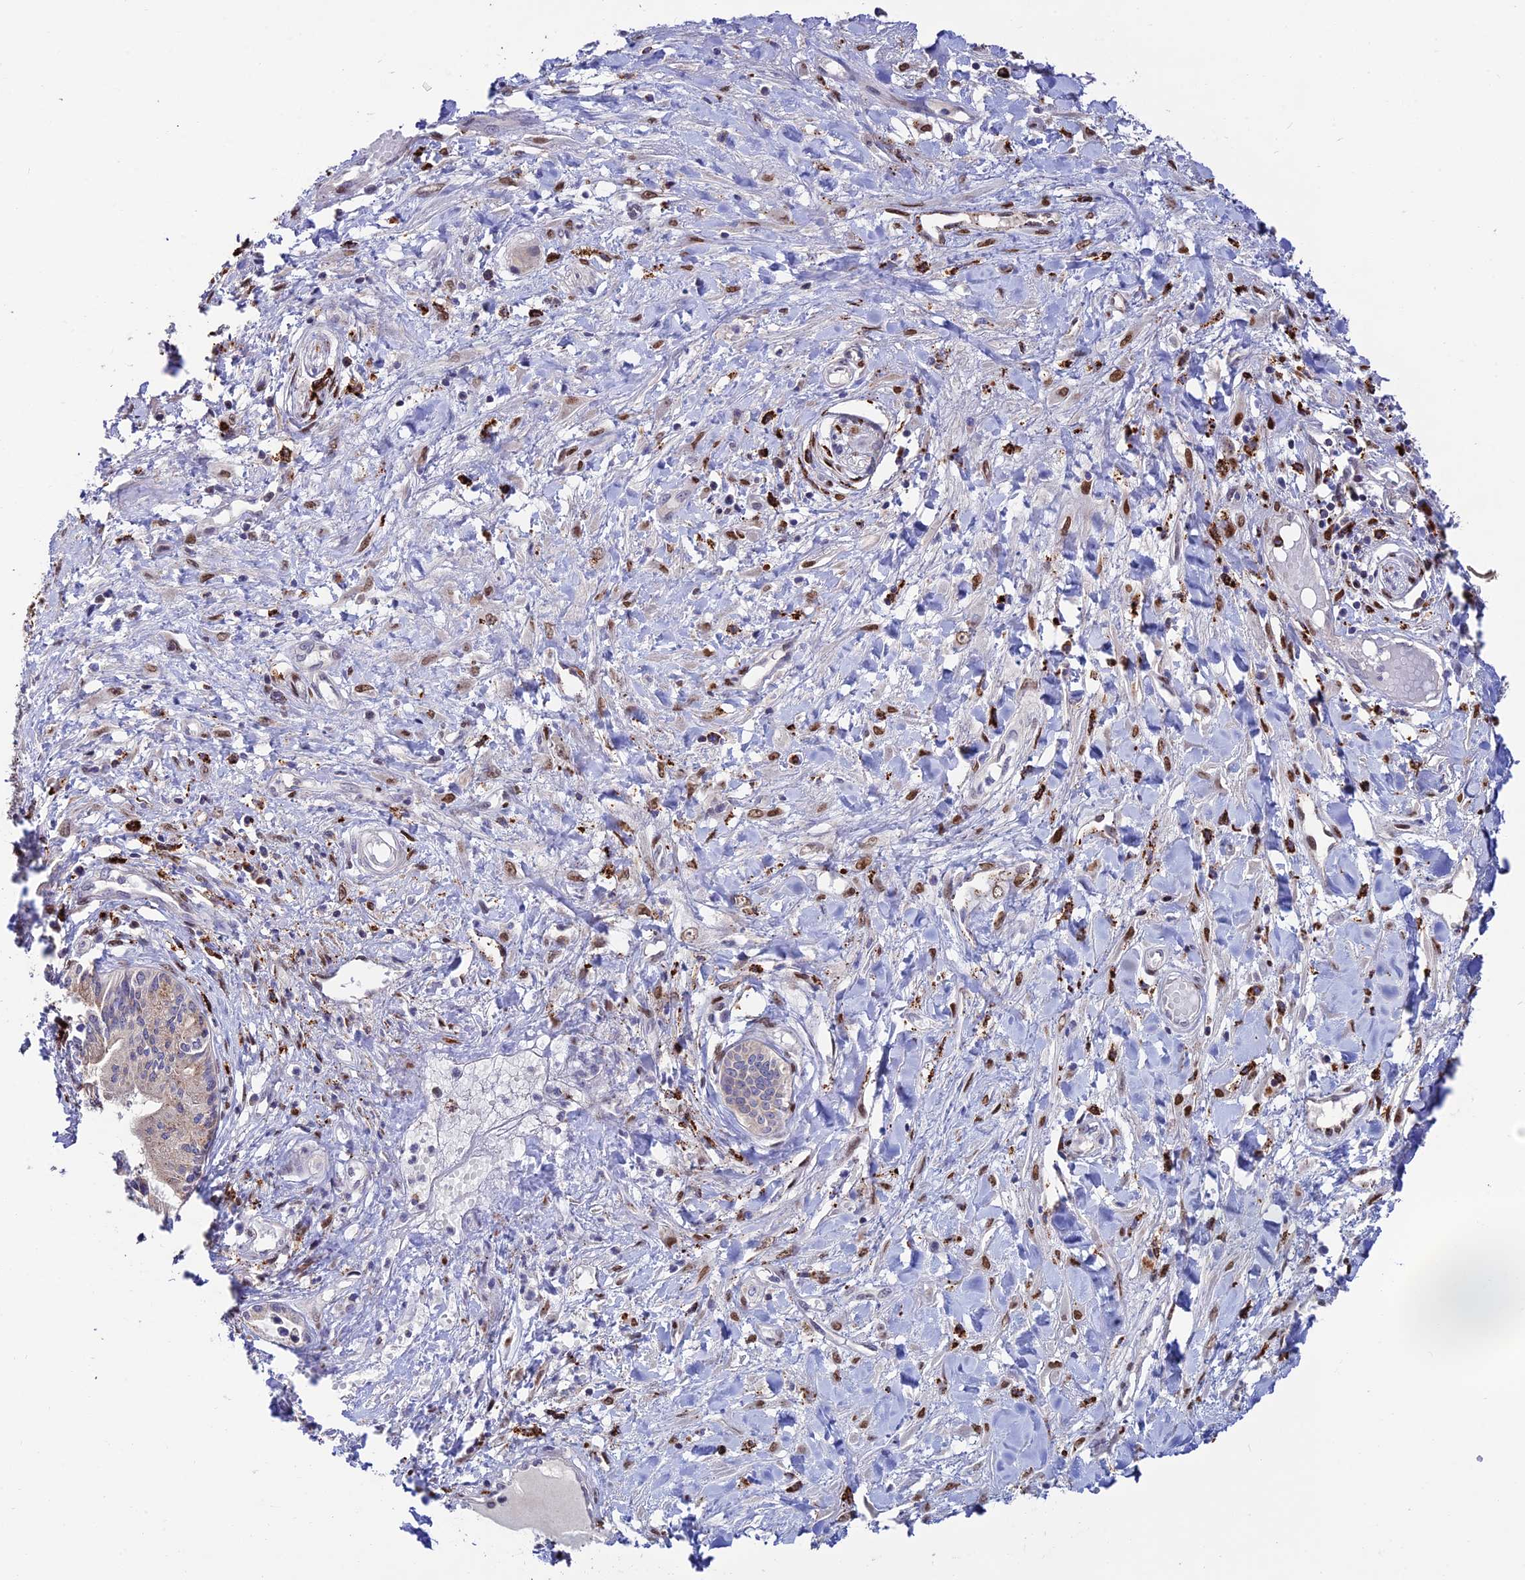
{"staining": {"intensity": "negative", "quantity": "none", "location": "none"}, "tissue": "pancreatic cancer", "cell_type": "Tumor cells", "image_type": "cancer", "snomed": [{"axis": "morphology", "description": "Adenocarcinoma, NOS"}, {"axis": "topography", "description": "Pancreas"}], "caption": "Immunohistochemistry (IHC) of adenocarcinoma (pancreatic) reveals no positivity in tumor cells.", "gene": "HIC1", "patient": {"sex": "female", "age": 50}}